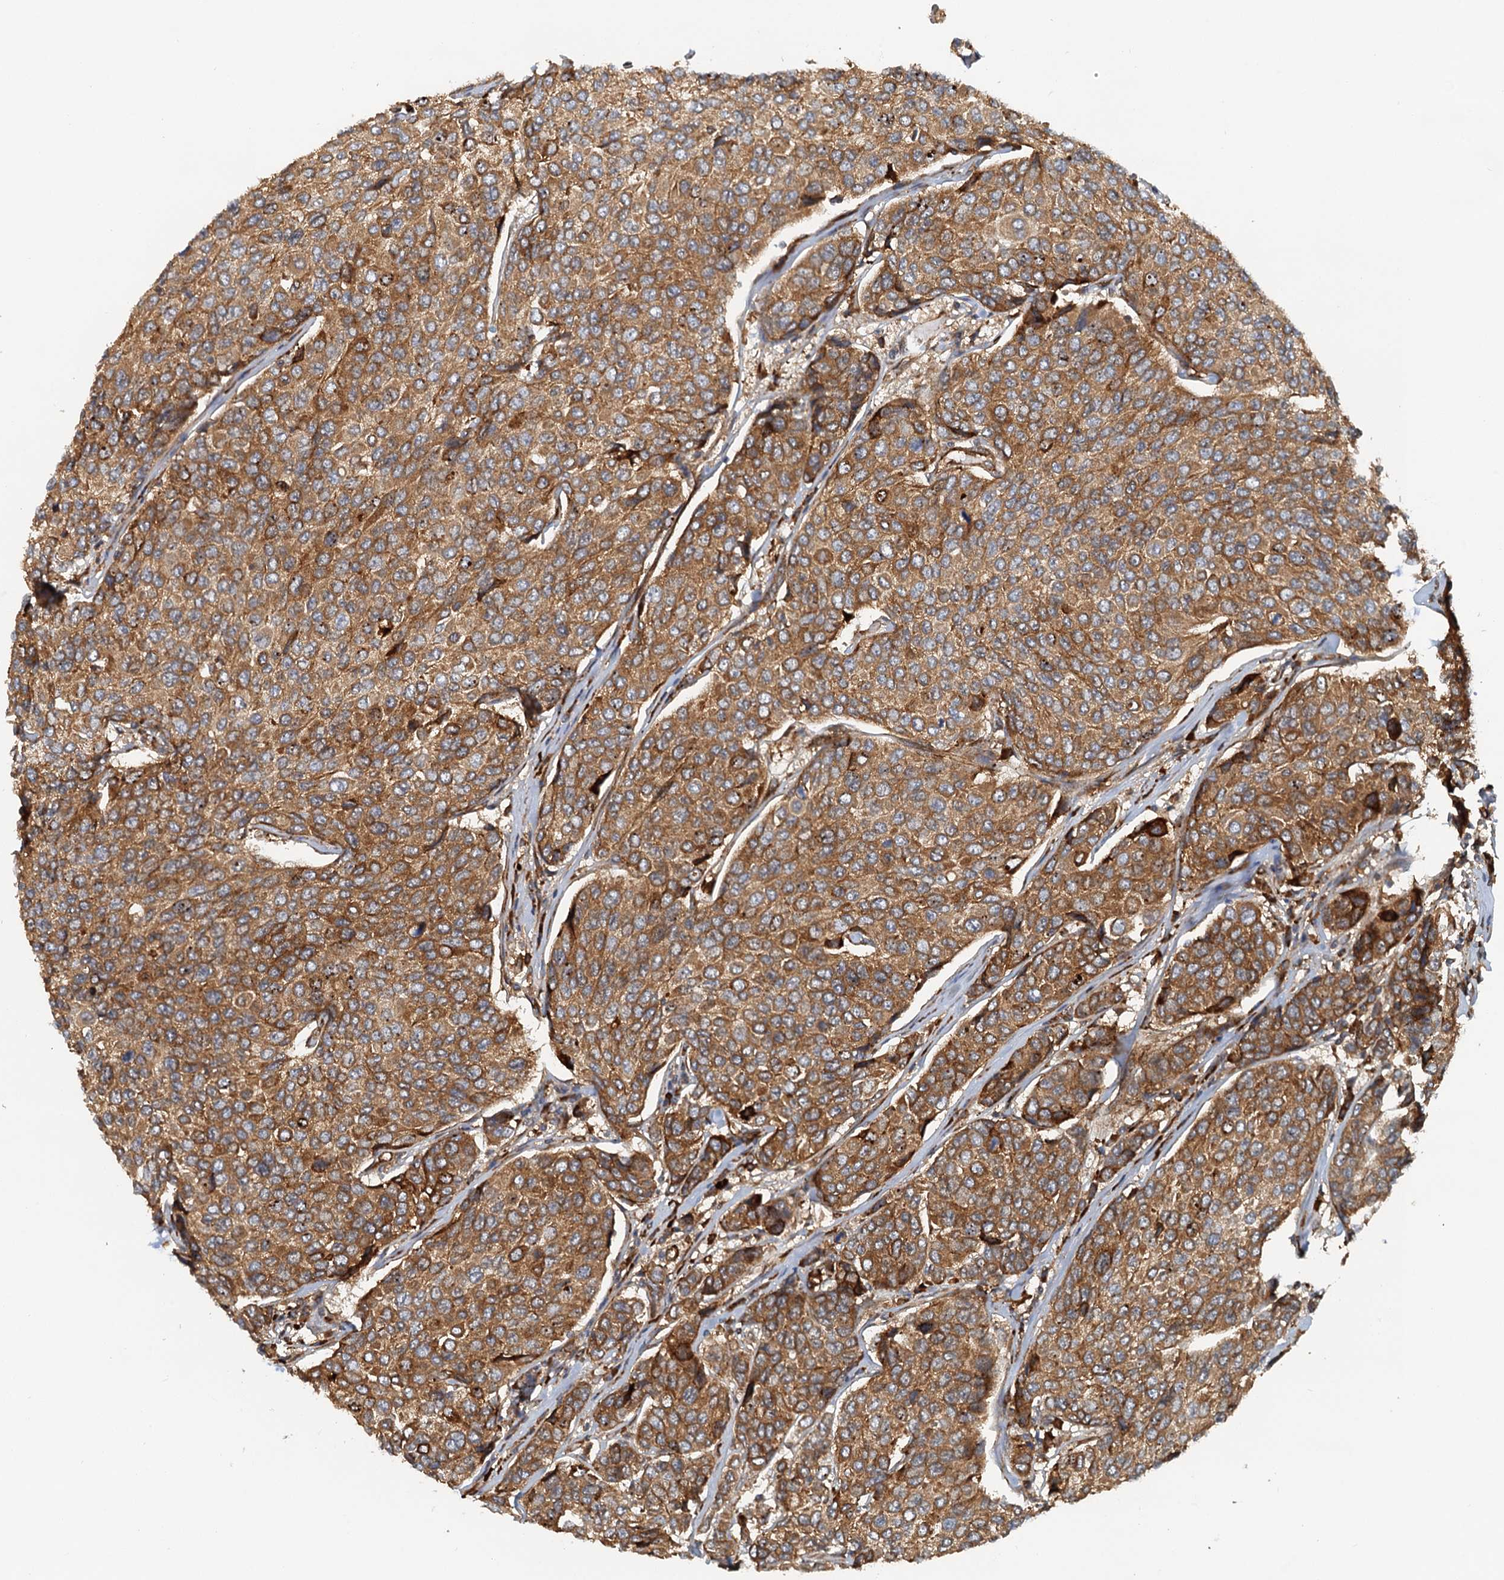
{"staining": {"intensity": "moderate", "quantity": ">75%", "location": "cytoplasmic/membranous"}, "tissue": "breast cancer", "cell_type": "Tumor cells", "image_type": "cancer", "snomed": [{"axis": "morphology", "description": "Duct carcinoma"}, {"axis": "topography", "description": "Breast"}], "caption": "A photomicrograph showing moderate cytoplasmic/membranous staining in about >75% of tumor cells in invasive ductal carcinoma (breast), as visualized by brown immunohistochemical staining.", "gene": "NIPAL3", "patient": {"sex": "female", "age": 55}}